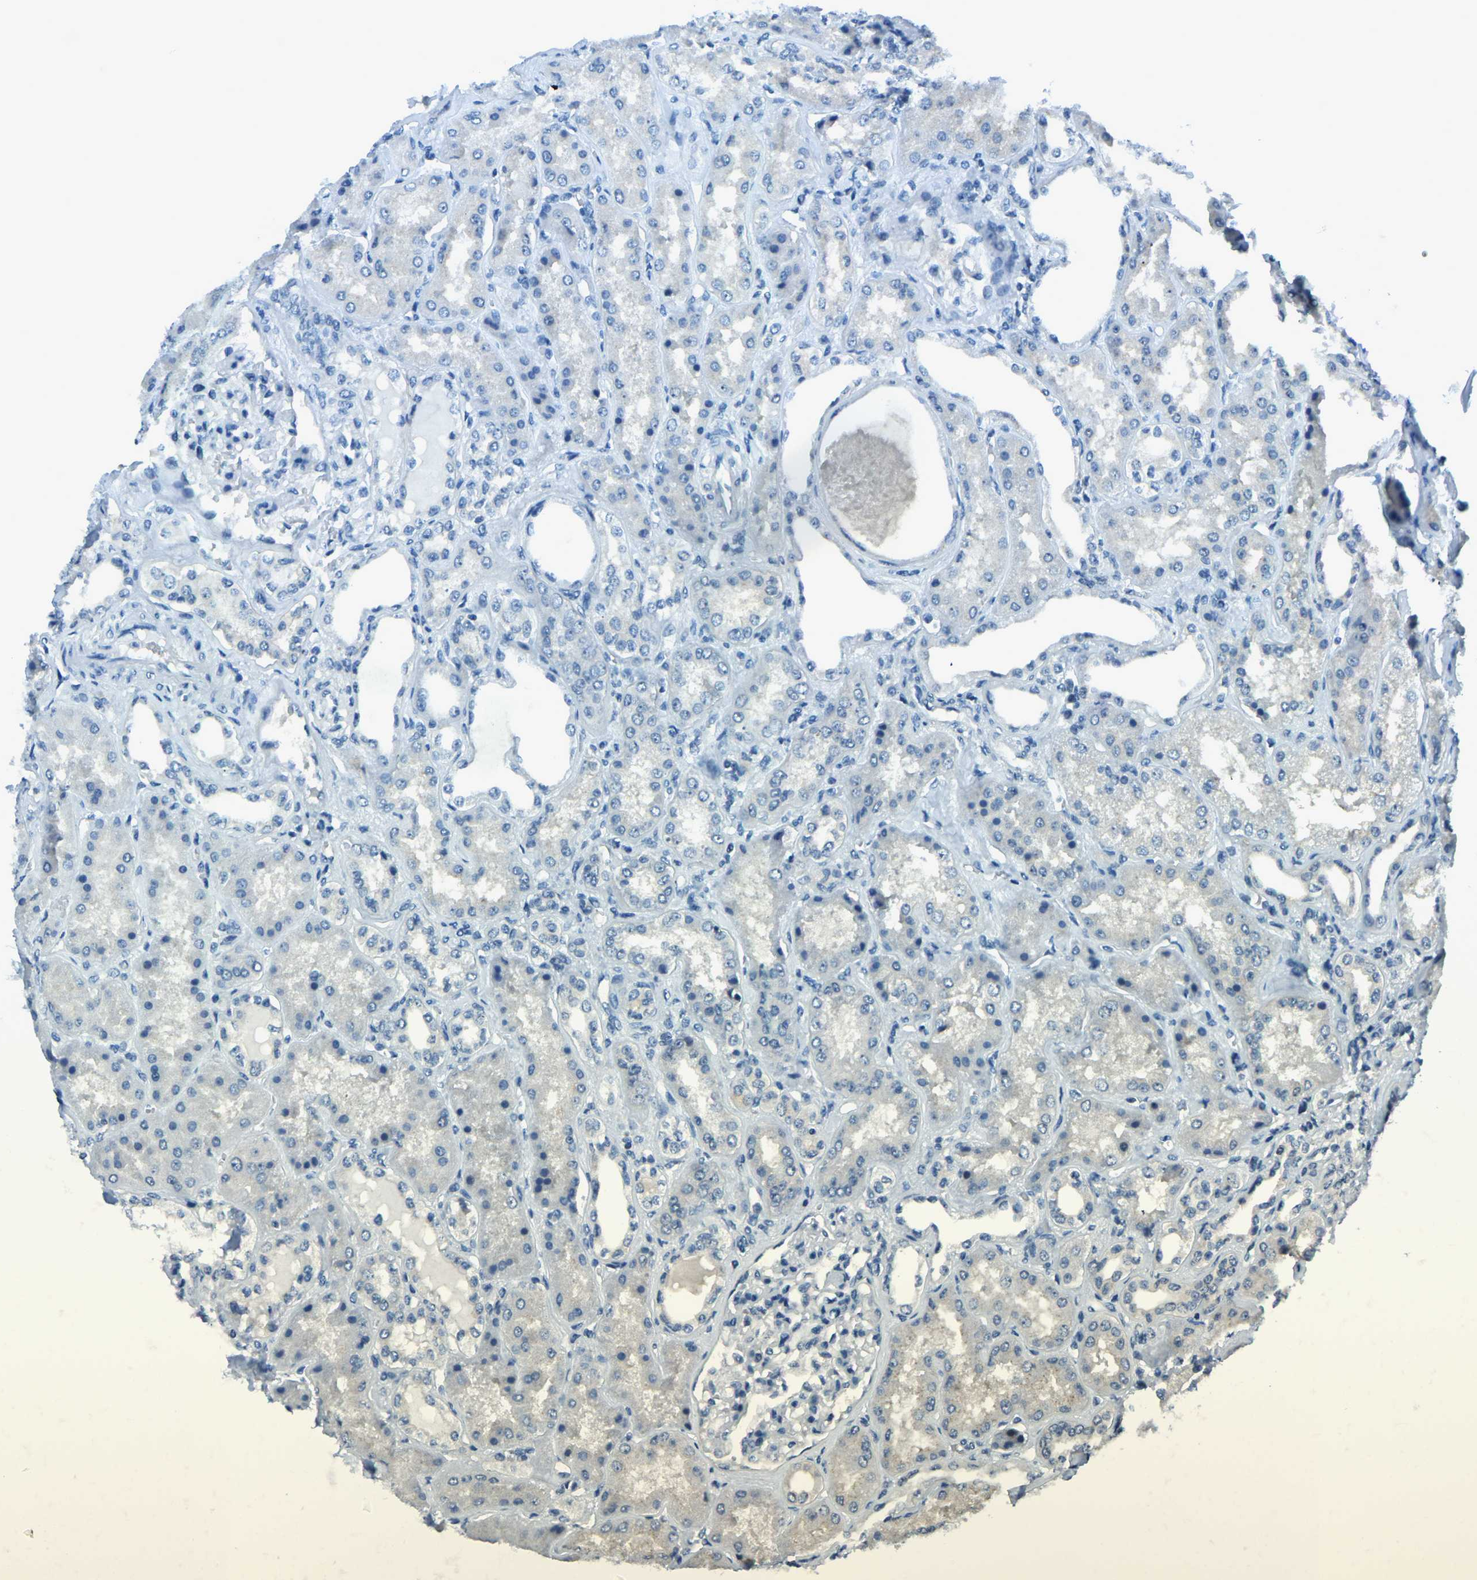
{"staining": {"intensity": "negative", "quantity": "none", "location": "none"}, "tissue": "kidney", "cell_type": "Cells in glomeruli", "image_type": "normal", "snomed": [{"axis": "morphology", "description": "Normal tissue, NOS"}, {"axis": "topography", "description": "Kidney"}], "caption": "This is an immunohistochemistry (IHC) histopathology image of unremarkable kidney. There is no staining in cells in glomeruli.", "gene": "RRP1", "patient": {"sex": "female", "age": 56}}